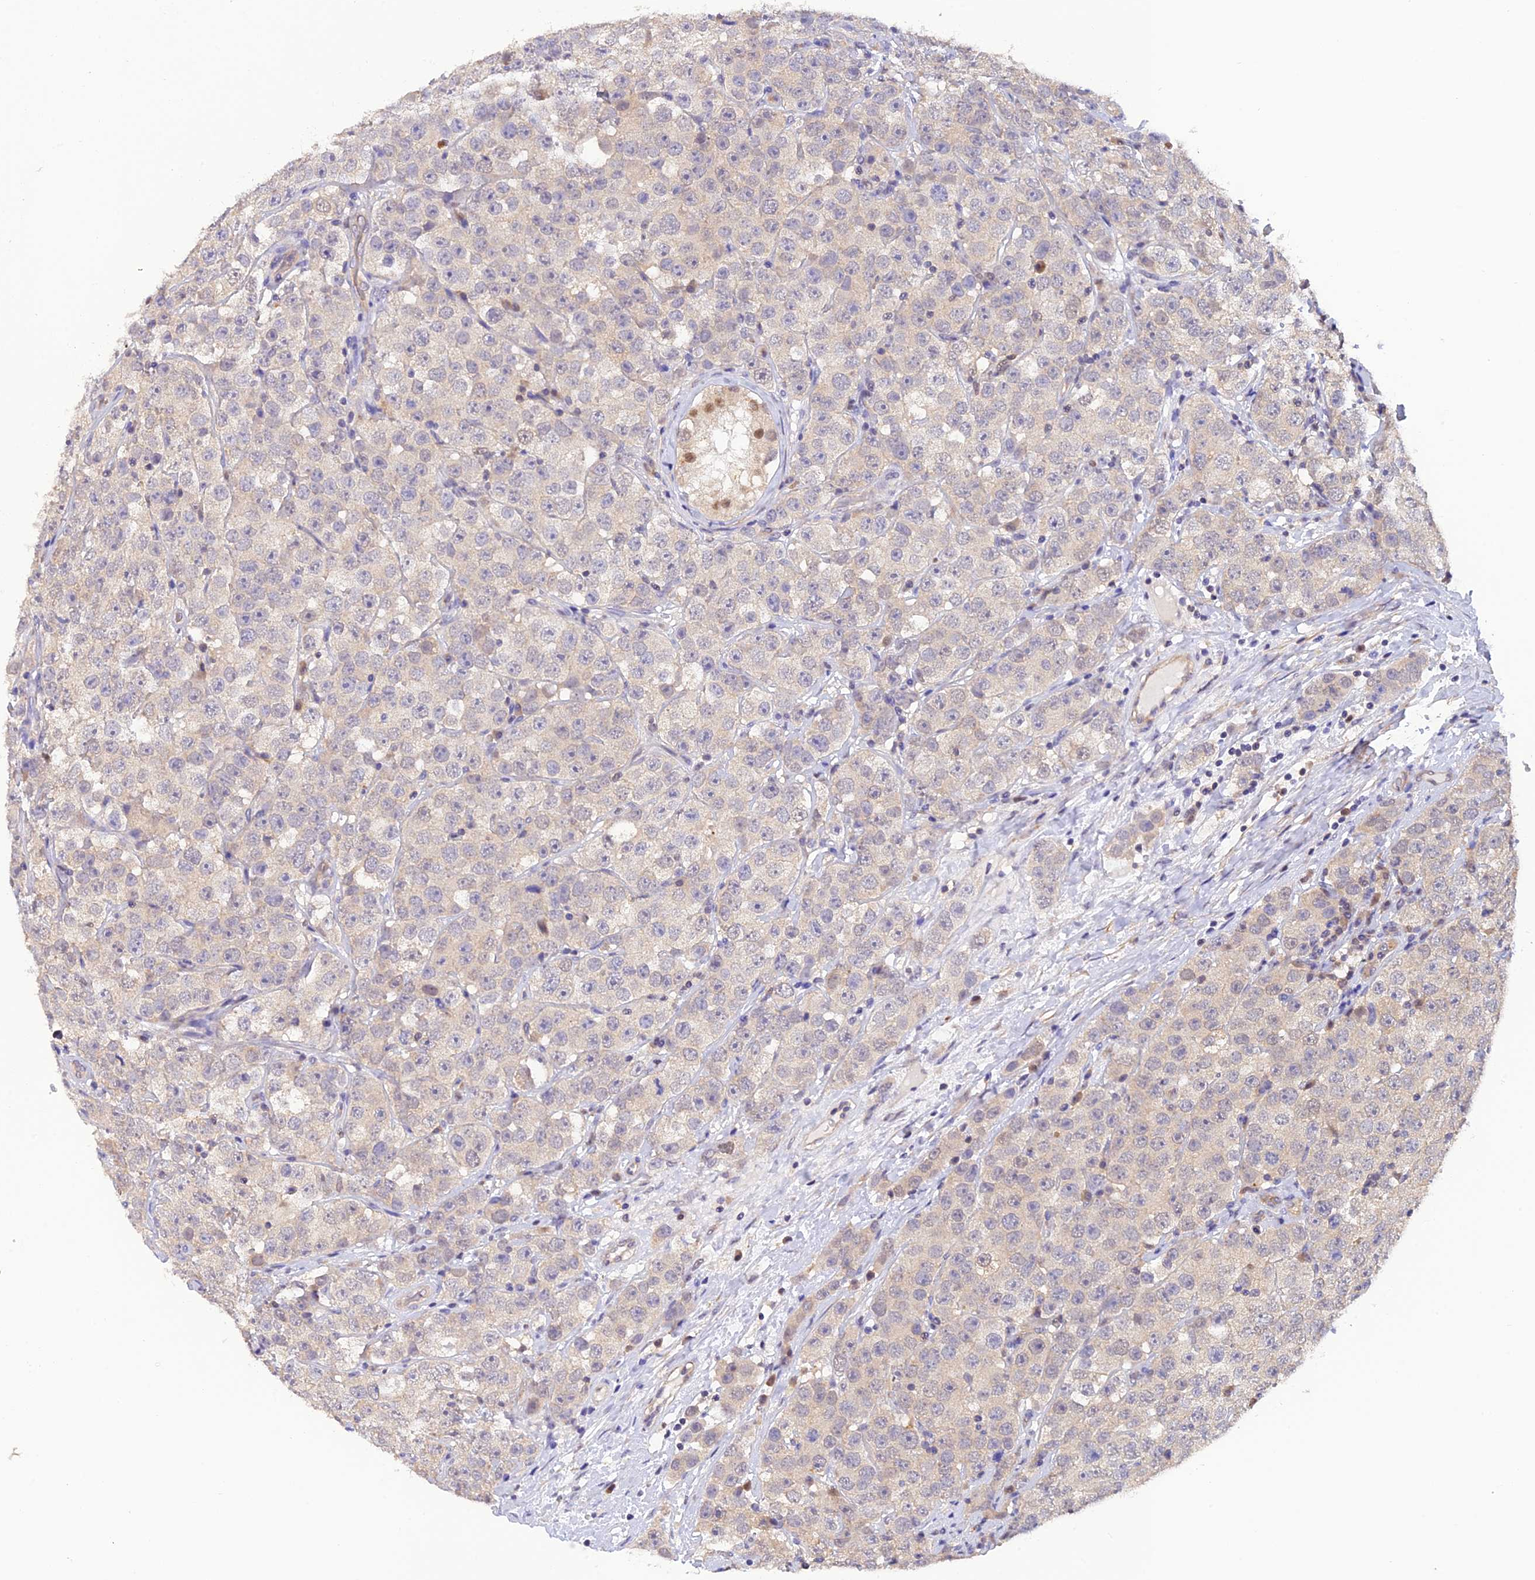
{"staining": {"intensity": "negative", "quantity": "none", "location": "none"}, "tissue": "testis cancer", "cell_type": "Tumor cells", "image_type": "cancer", "snomed": [{"axis": "morphology", "description": "Seminoma, NOS"}, {"axis": "topography", "description": "Testis"}], "caption": "Immunohistochemistry histopathology image of neoplastic tissue: human testis cancer stained with DAB reveals no significant protein positivity in tumor cells. (Brightfield microscopy of DAB (3,3'-diaminobenzidine) immunohistochemistry (IHC) at high magnification).", "gene": "PSMB3", "patient": {"sex": "male", "age": 28}}